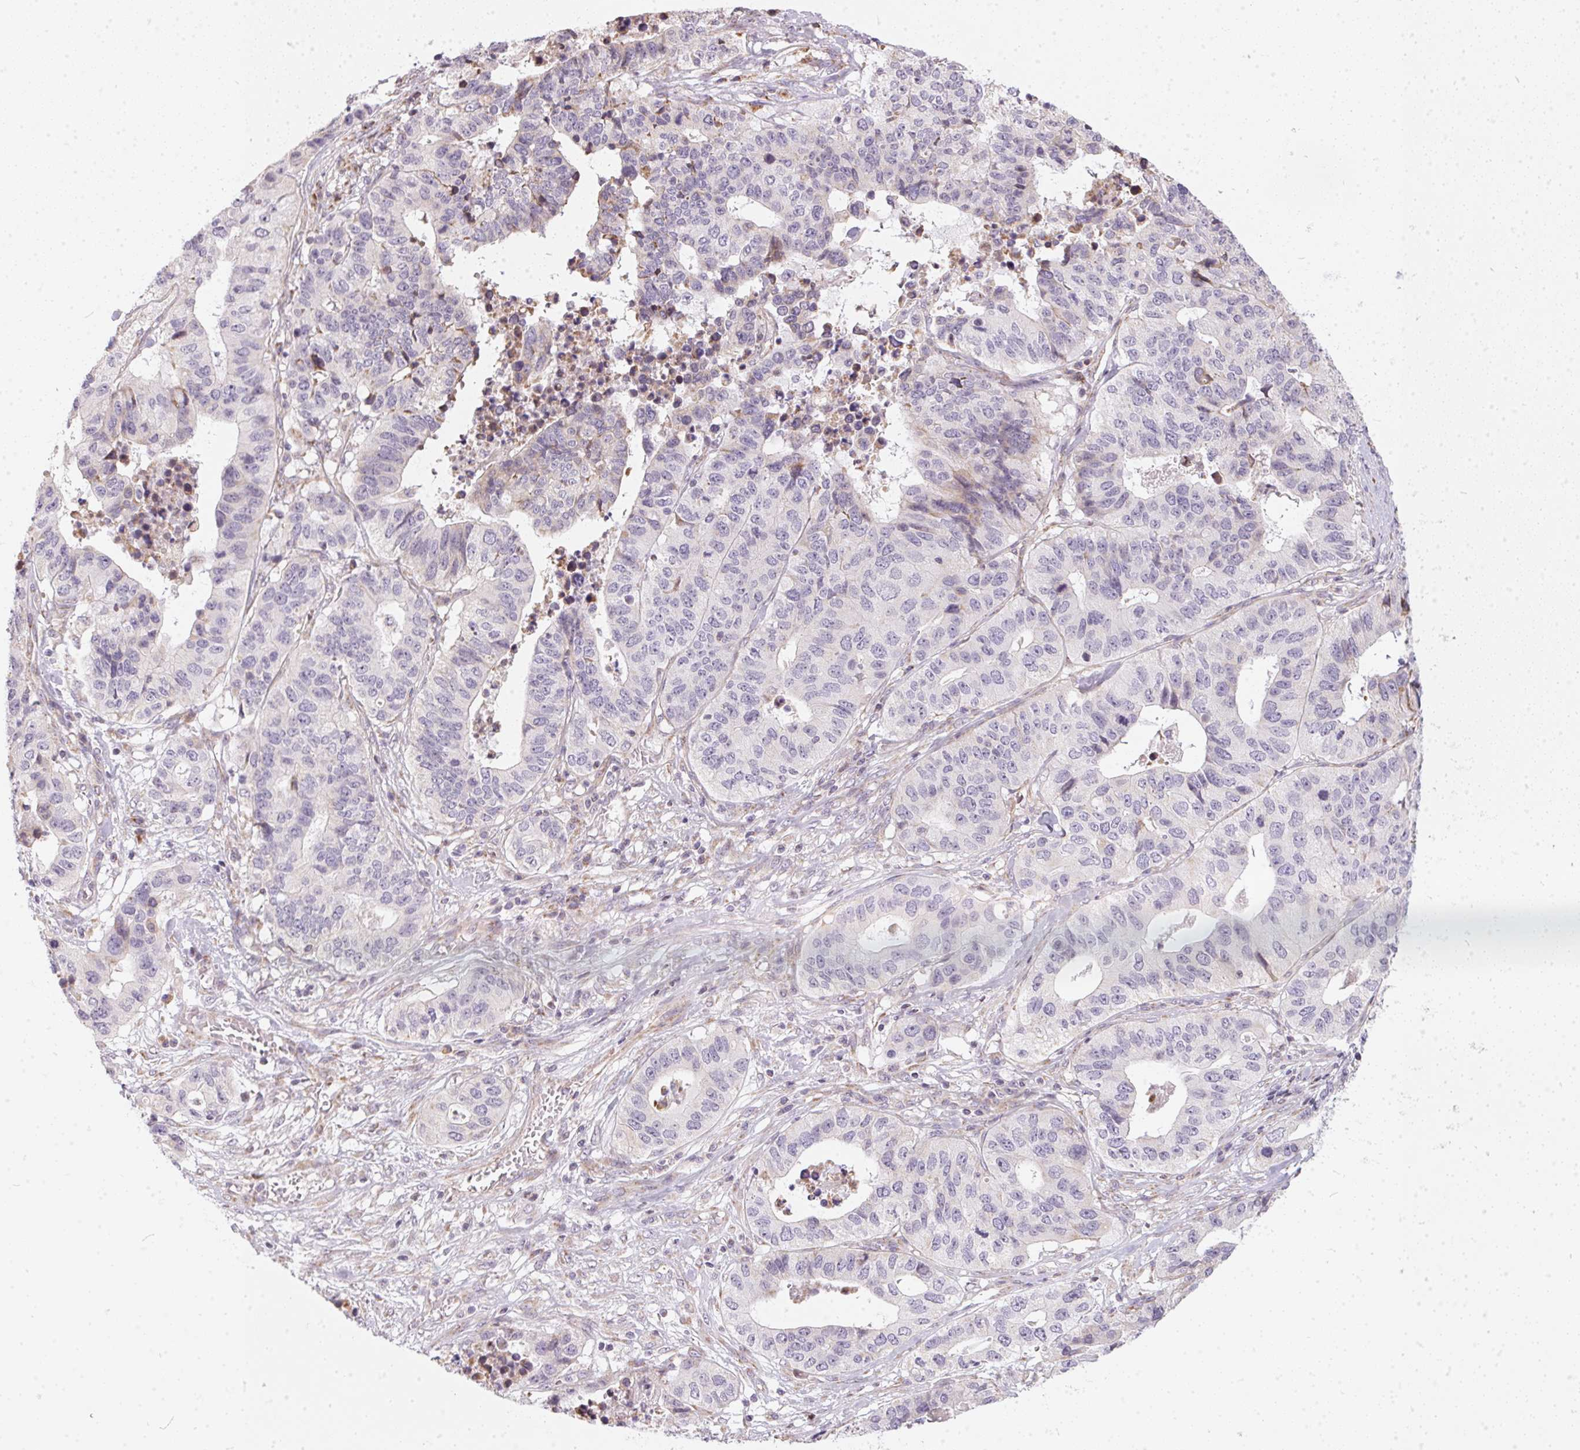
{"staining": {"intensity": "negative", "quantity": "none", "location": "none"}, "tissue": "stomach cancer", "cell_type": "Tumor cells", "image_type": "cancer", "snomed": [{"axis": "morphology", "description": "Adenocarcinoma, NOS"}, {"axis": "topography", "description": "Stomach, upper"}], "caption": "Stomach adenocarcinoma was stained to show a protein in brown. There is no significant expression in tumor cells.", "gene": "VWA5B2", "patient": {"sex": "female", "age": 67}}